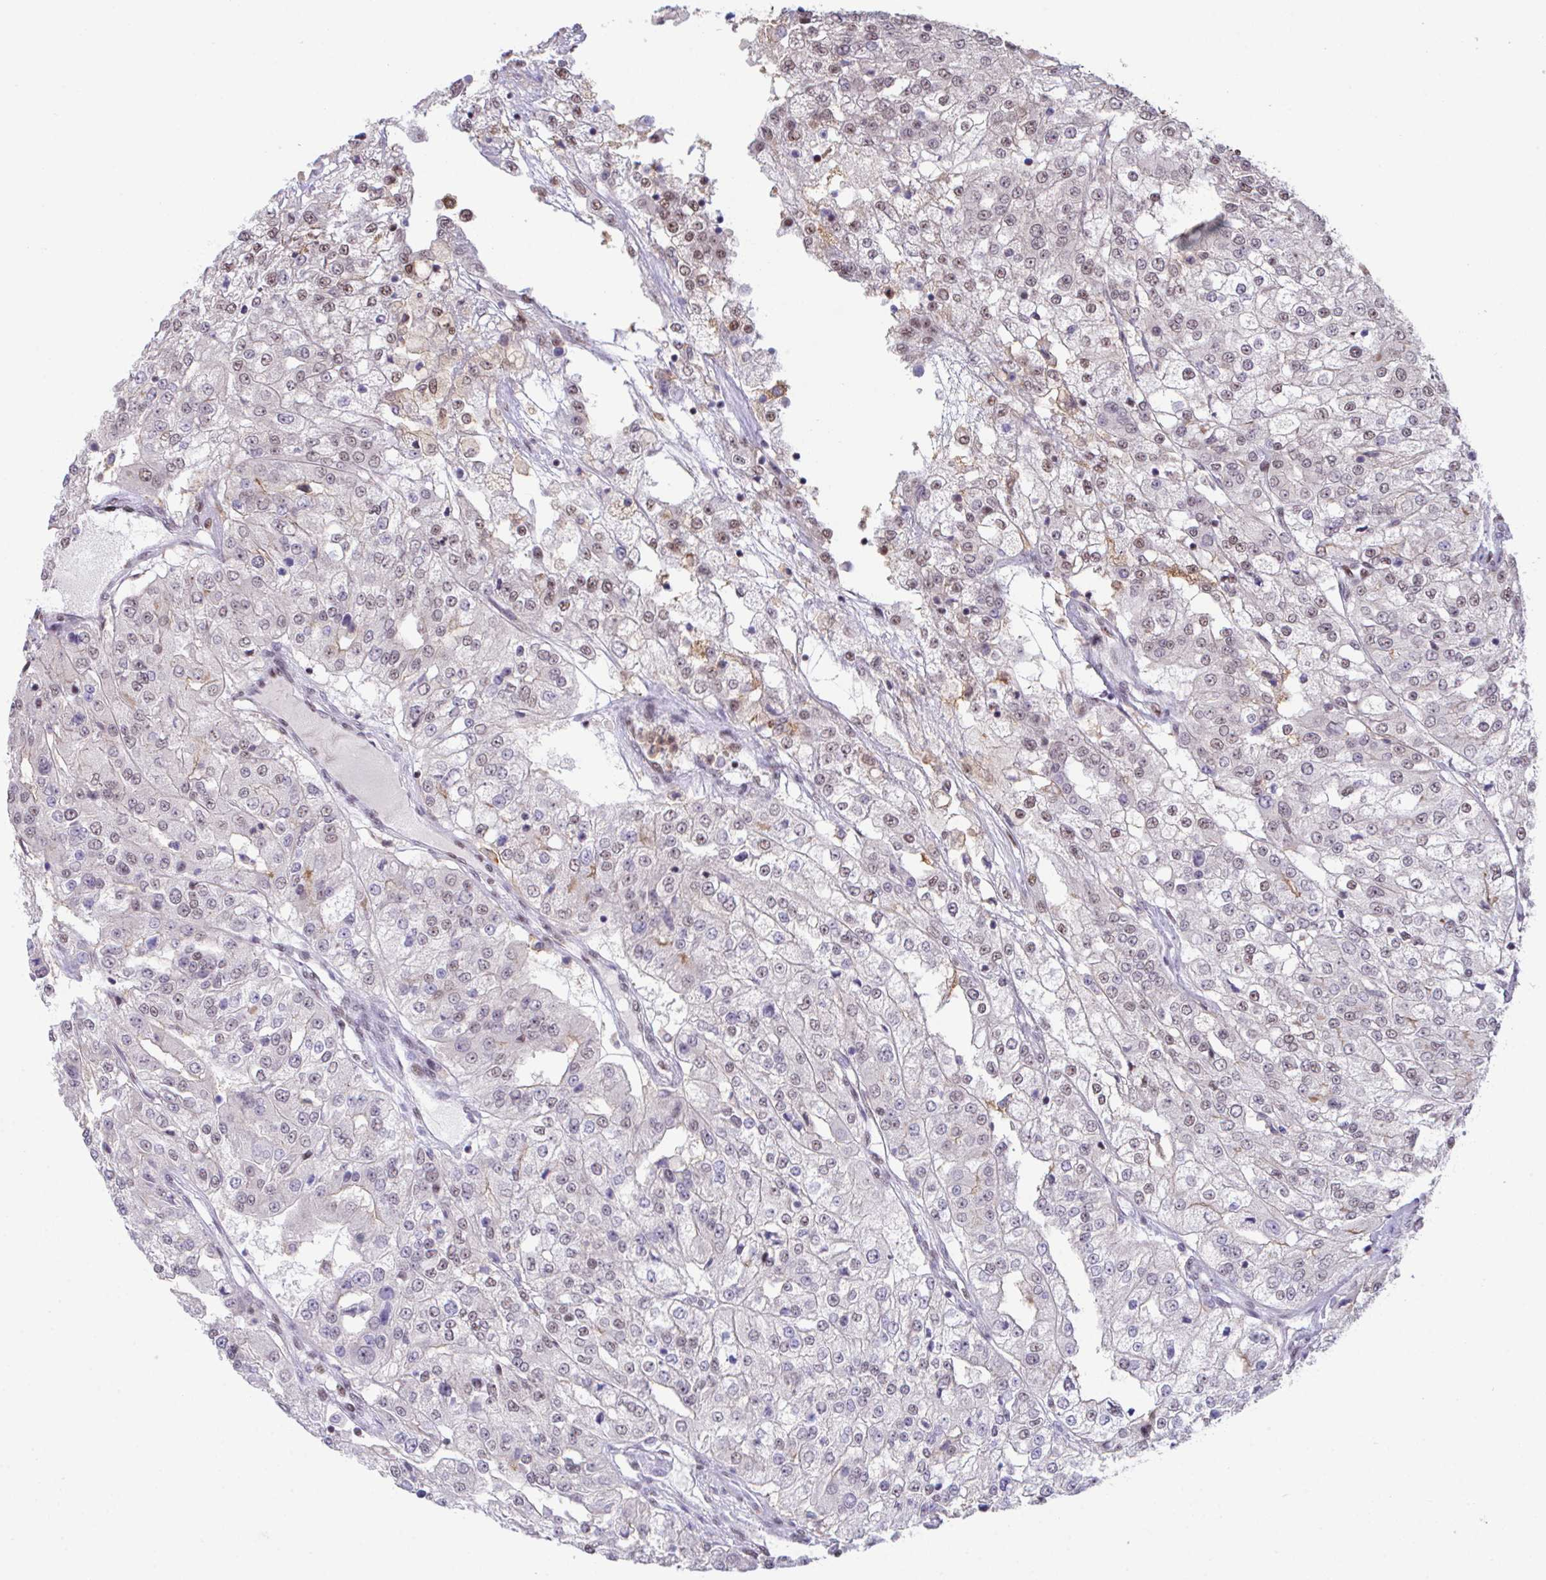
{"staining": {"intensity": "weak", "quantity": "<25%", "location": "nuclear"}, "tissue": "renal cancer", "cell_type": "Tumor cells", "image_type": "cancer", "snomed": [{"axis": "morphology", "description": "Adenocarcinoma, NOS"}, {"axis": "topography", "description": "Kidney"}], "caption": "An immunohistochemistry histopathology image of renal cancer (adenocarcinoma) is shown. There is no staining in tumor cells of renal cancer (adenocarcinoma).", "gene": "OR6K3", "patient": {"sex": "female", "age": 63}}